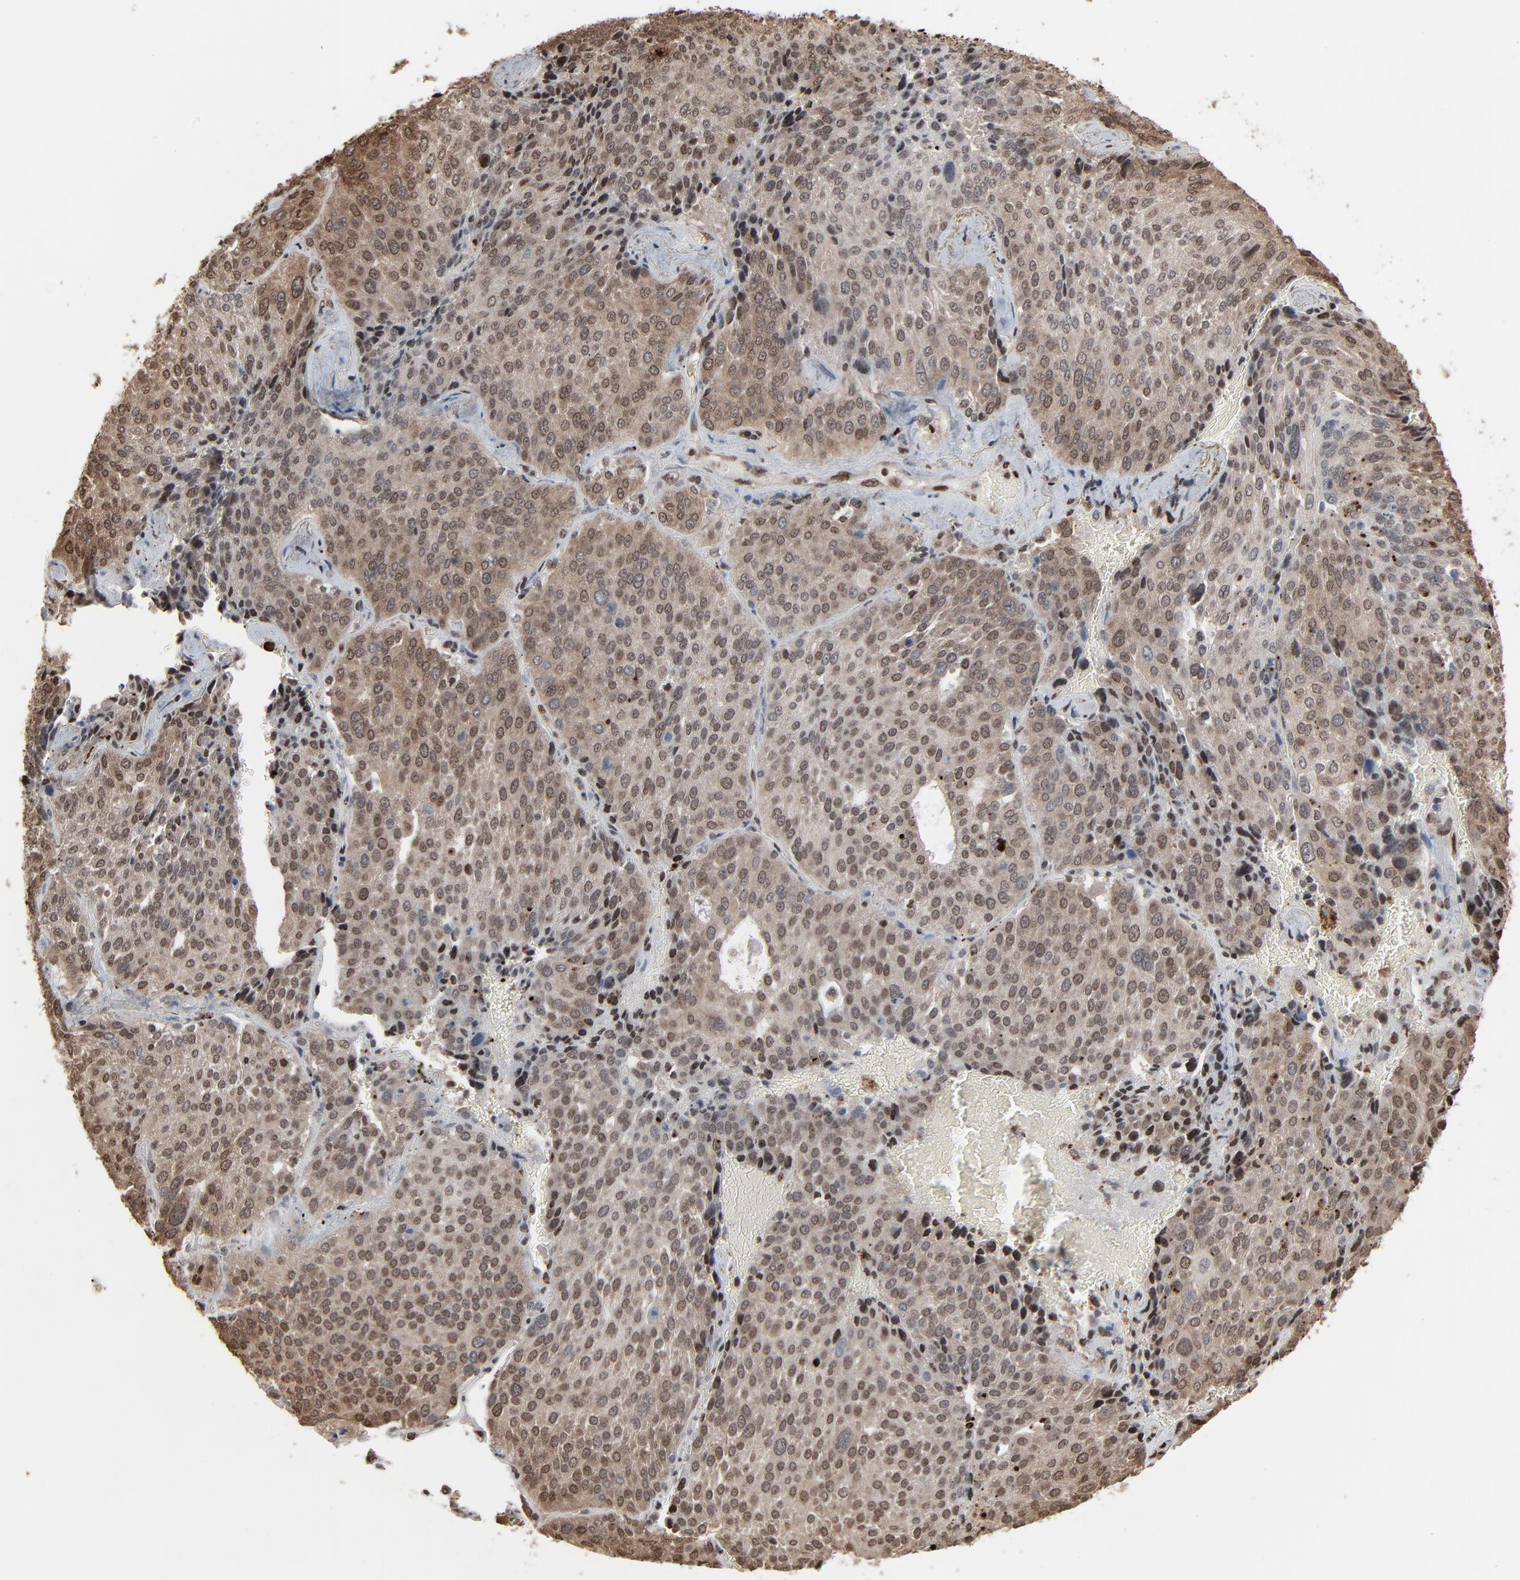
{"staining": {"intensity": "moderate", "quantity": ">75%", "location": "cytoplasmic/membranous,nuclear"}, "tissue": "lung cancer", "cell_type": "Tumor cells", "image_type": "cancer", "snomed": [{"axis": "morphology", "description": "Squamous cell carcinoma, NOS"}, {"axis": "topography", "description": "Lung"}], "caption": "Immunohistochemical staining of lung squamous cell carcinoma displays medium levels of moderate cytoplasmic/membranous and nuclear protein staining in approximately >75% of tumor cells. (Brightfield microscopy of DAB IHC at high magnification).", "gene": "MEIS2", "patient": {"sex": "male", "age": 54}}